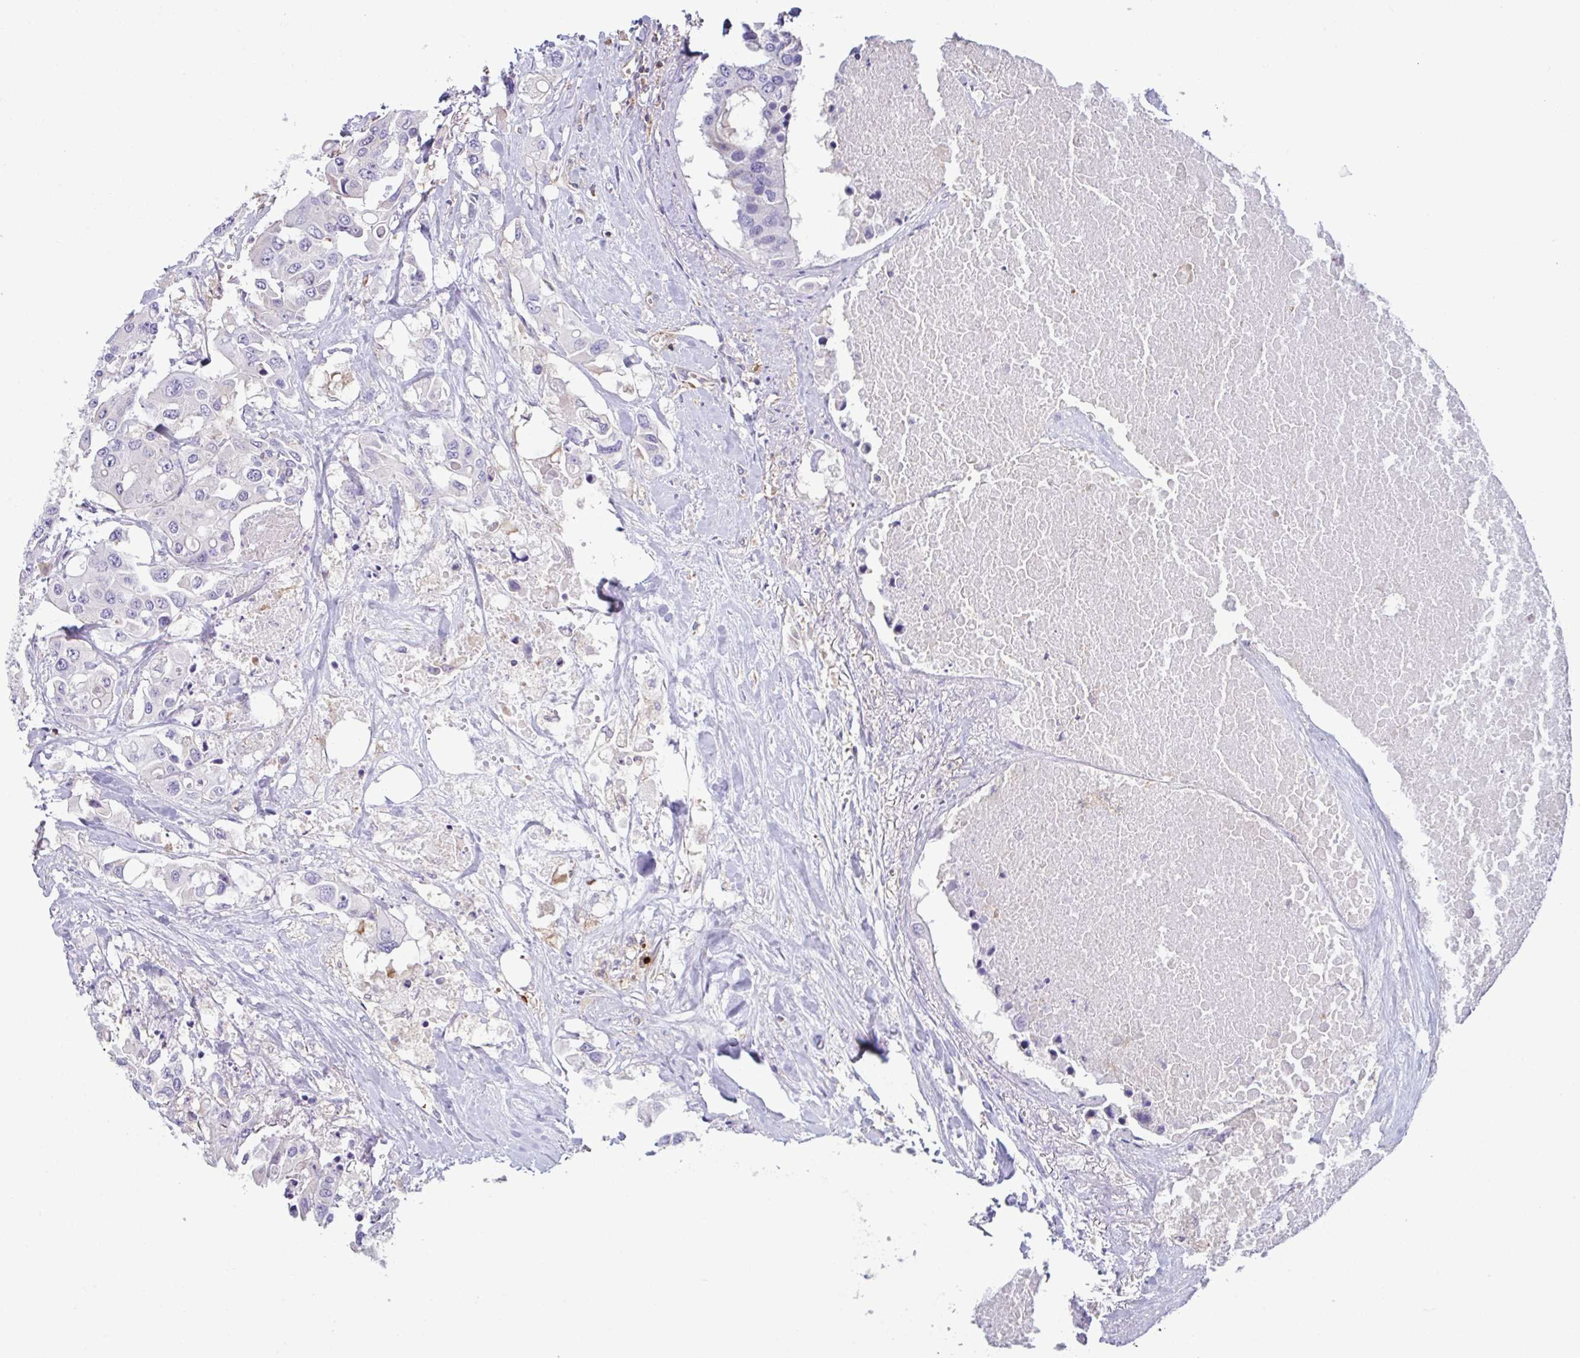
{"staining": {"intensity": "negative", "quantity": "none", "location": "none"}, "tissue": "colorectal cancer", "cell_type": "Tumor cells", "image_type": "cancer", "snomed": [{"axis": "morphology", "description": "Adenocarcinoma, NOS"}, {"axis": "topography", "description": "Colon"}], "caption": "Colorectal adenocarcinoma stained for a protein using immunohistochemistry exhibits no positivity tumor cells.", "gene": "TSC22D3", "patient": {"sex": "male", "age": 77}}